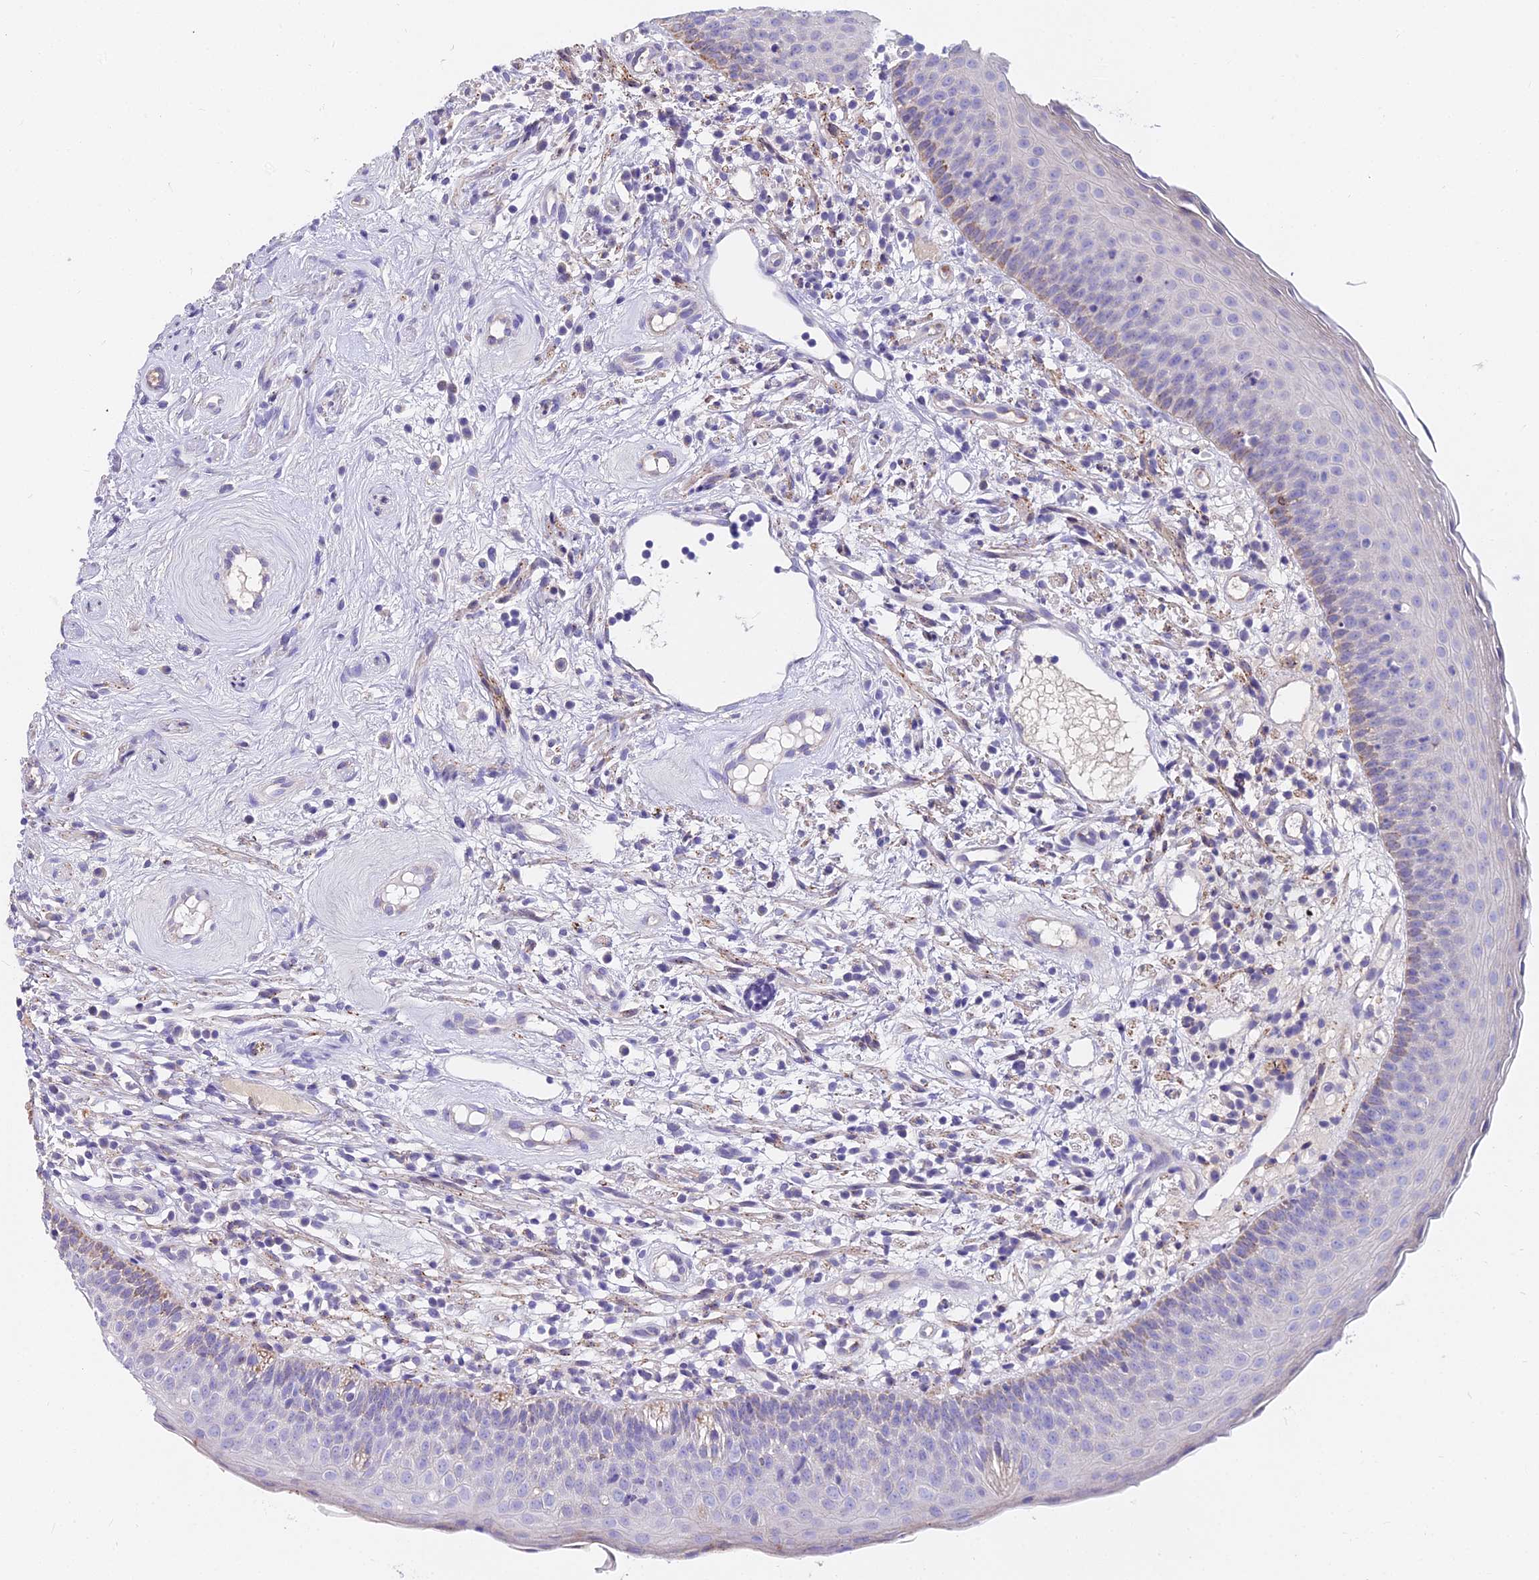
{"staining": {"intensity": "moderate", "quantity": "<25%", "location": "cytoplasmic/membranous"}, "tissue": "oral mucosa", "cell_type": "Squamous epithelial cells", "image_type": "normal", "snomed": [{"axis": "morphology", "description": "Normal tissue, NOS"}, {"axis": "topography", "description": "Oral tissue"}], "caption": "Immunohistochemical staining of benign oral mucosa shows moderate cytoplasmic/membranous protein expression in about <25% of squamous epithelial cells. (brown staining indicates protein expression, while blue staining denotes nuclei).", "gene": "FRMPD1", "patient": {"sex": "male", "age": 46}}